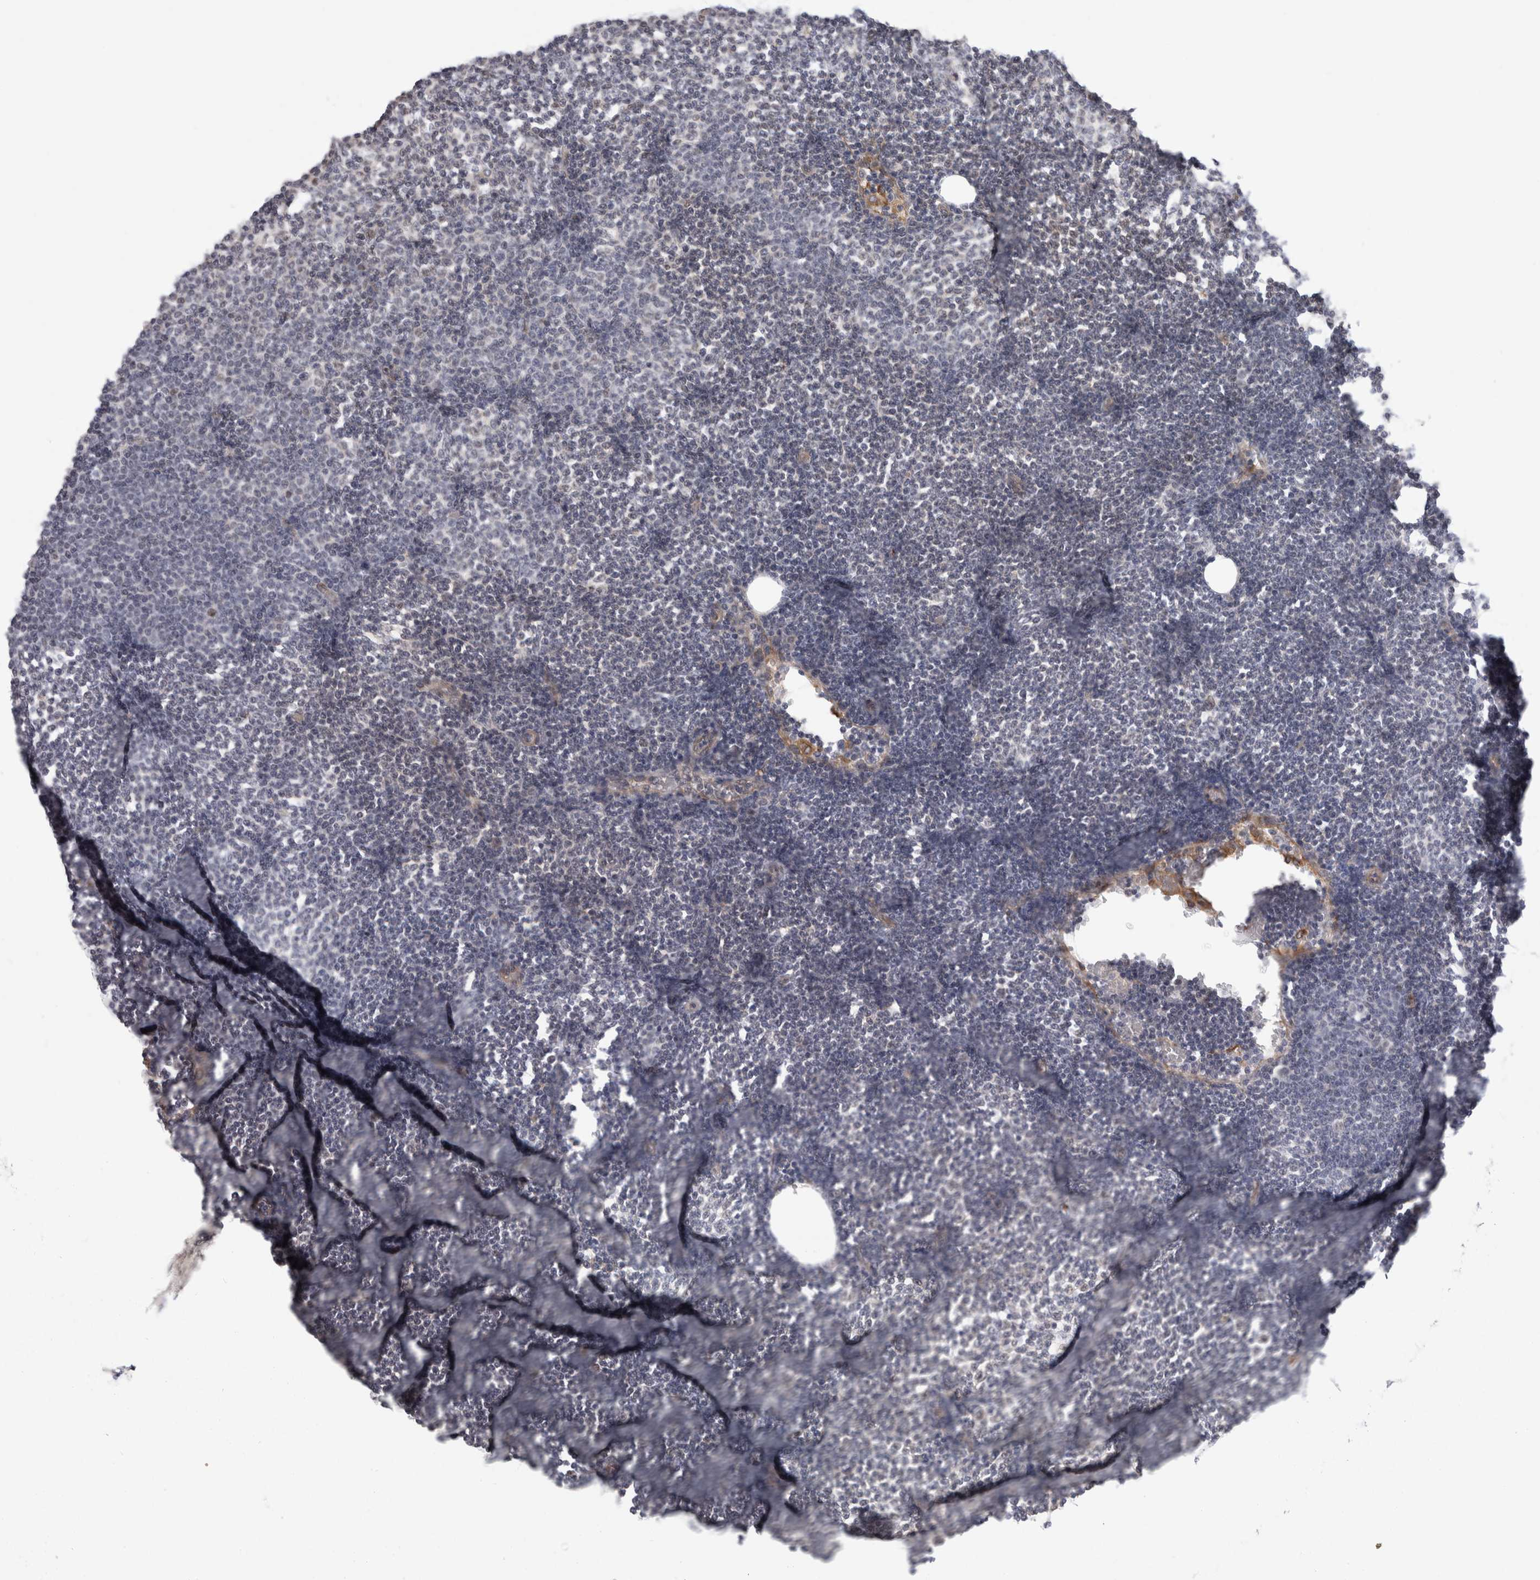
{"staining": {"intensity": "negative", "quantity": "none", "location": "none"}, "tissue": "lymphoma", "cell_type": "Tumor cells", "image_type": "cancer", "snomed": [{"axis": "morphology", "description": "Malignant lymphoma, non-Hodgkin's type, Low grade"}, {"axis": "topography", "description": "Lymph node"}], "caption": "A high-resolution image shows IHC staining of malignant lymphoma, non-Hodgkin's type (low-grade), which shows no significant staining in tumor cells.", "gene": "SYTL5", "patient": {"sex": "female", "age": 53}}